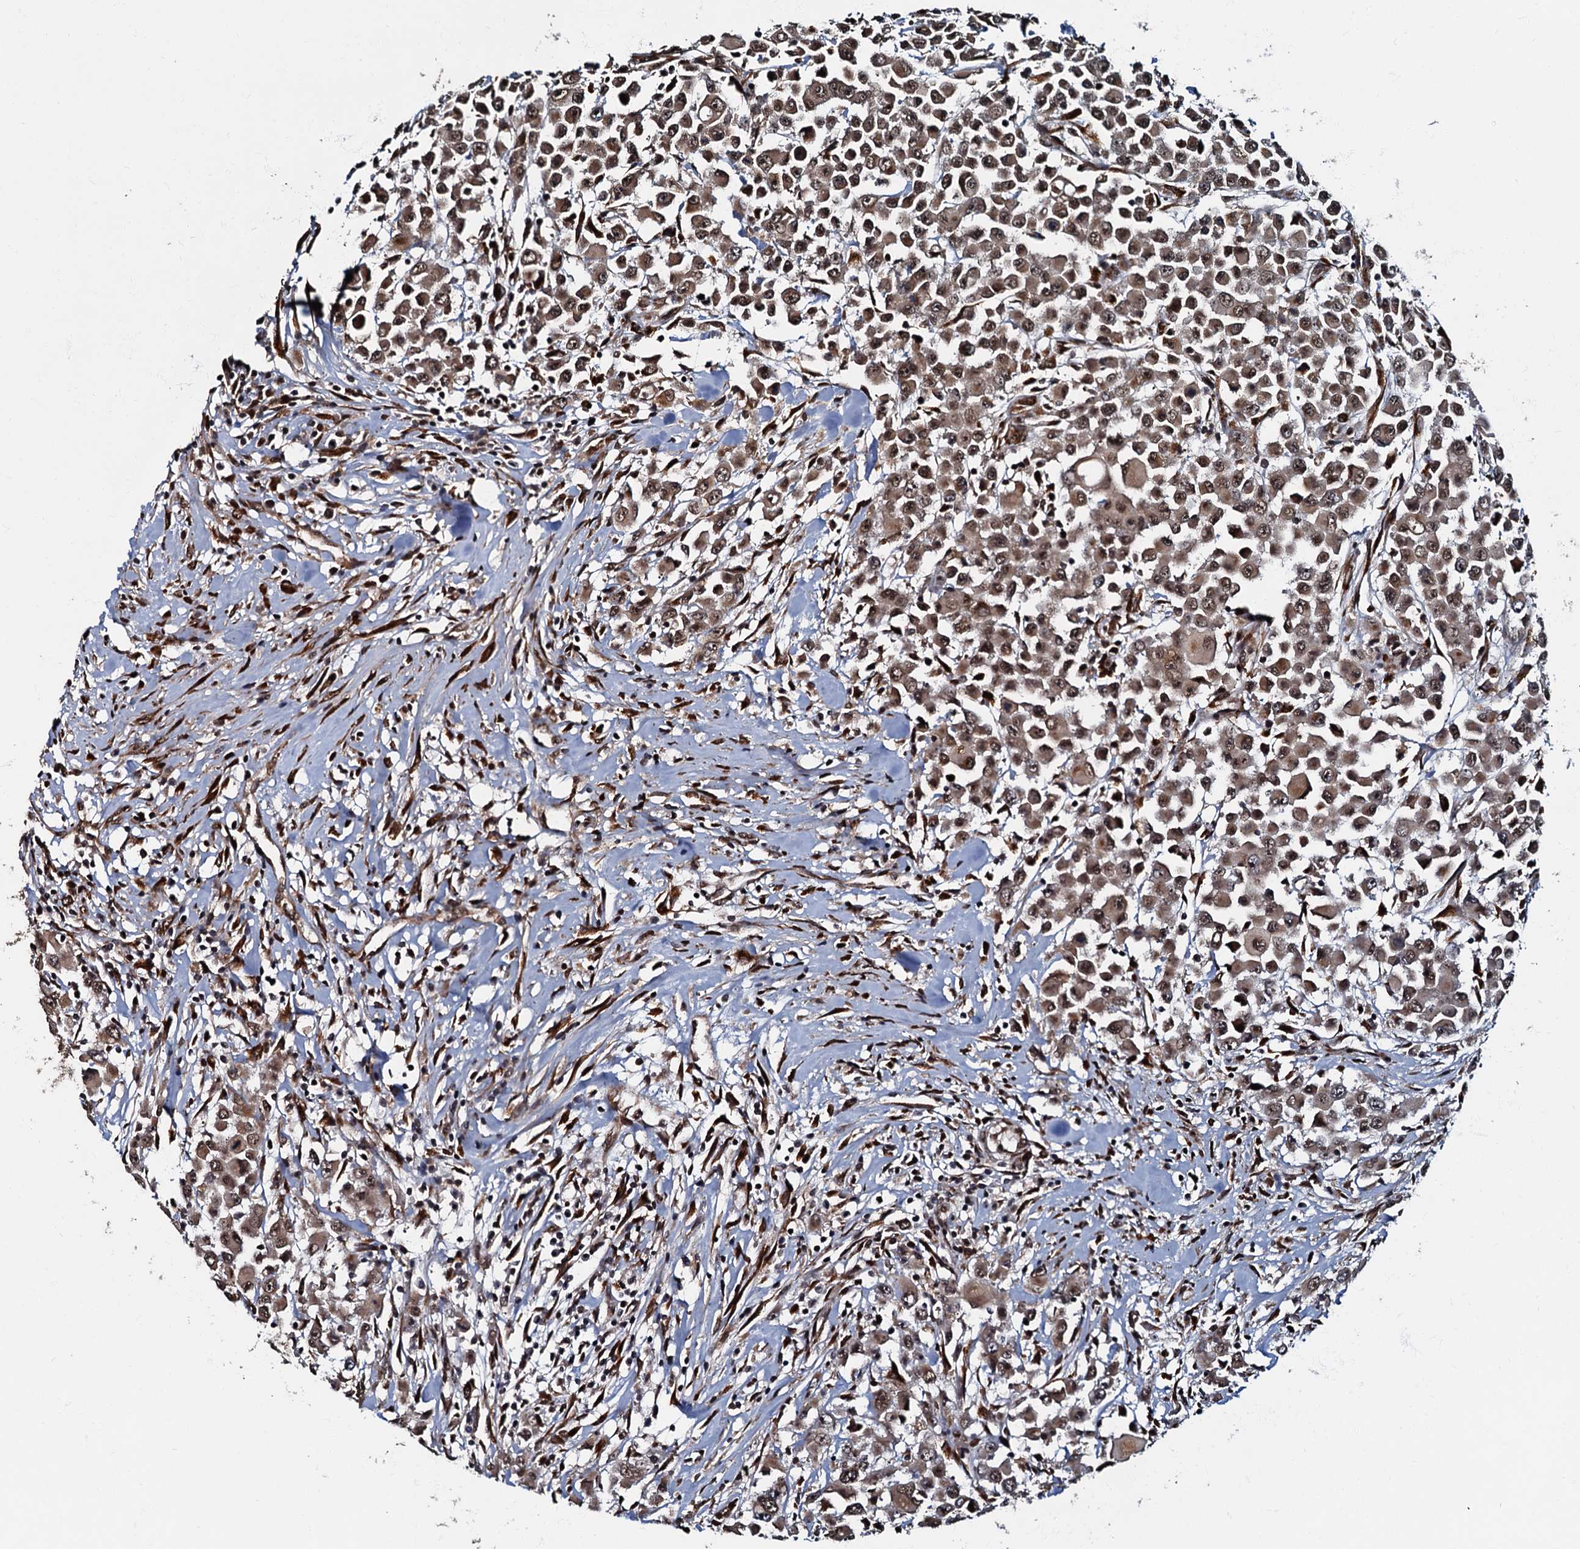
{"staining": {"intensity": "moderate", "quantity": ">75%", "location": "cytoplasmic/membranous,nuclear"}, "tissue": "colorectal cancer", "cell_type": "Tumor cells", "image_type": "cancer", "snomed": [{"axis": "morphology", "description": "Adenocarcinoma, NOS"}, {"axis": "topography", "description": "Colon"}], "caption": "Immunohistochemistry (IHC) (DAB) staining of adenocarcinoma (colorectal) demonstrates moderate cytoplasmic/membranous and nuclear protein staining in approximately >75% of tumor cells. Nuclei are stained in blue.", "gene": "C18orf32", "patient": {"sex": "male", "age": 51}}